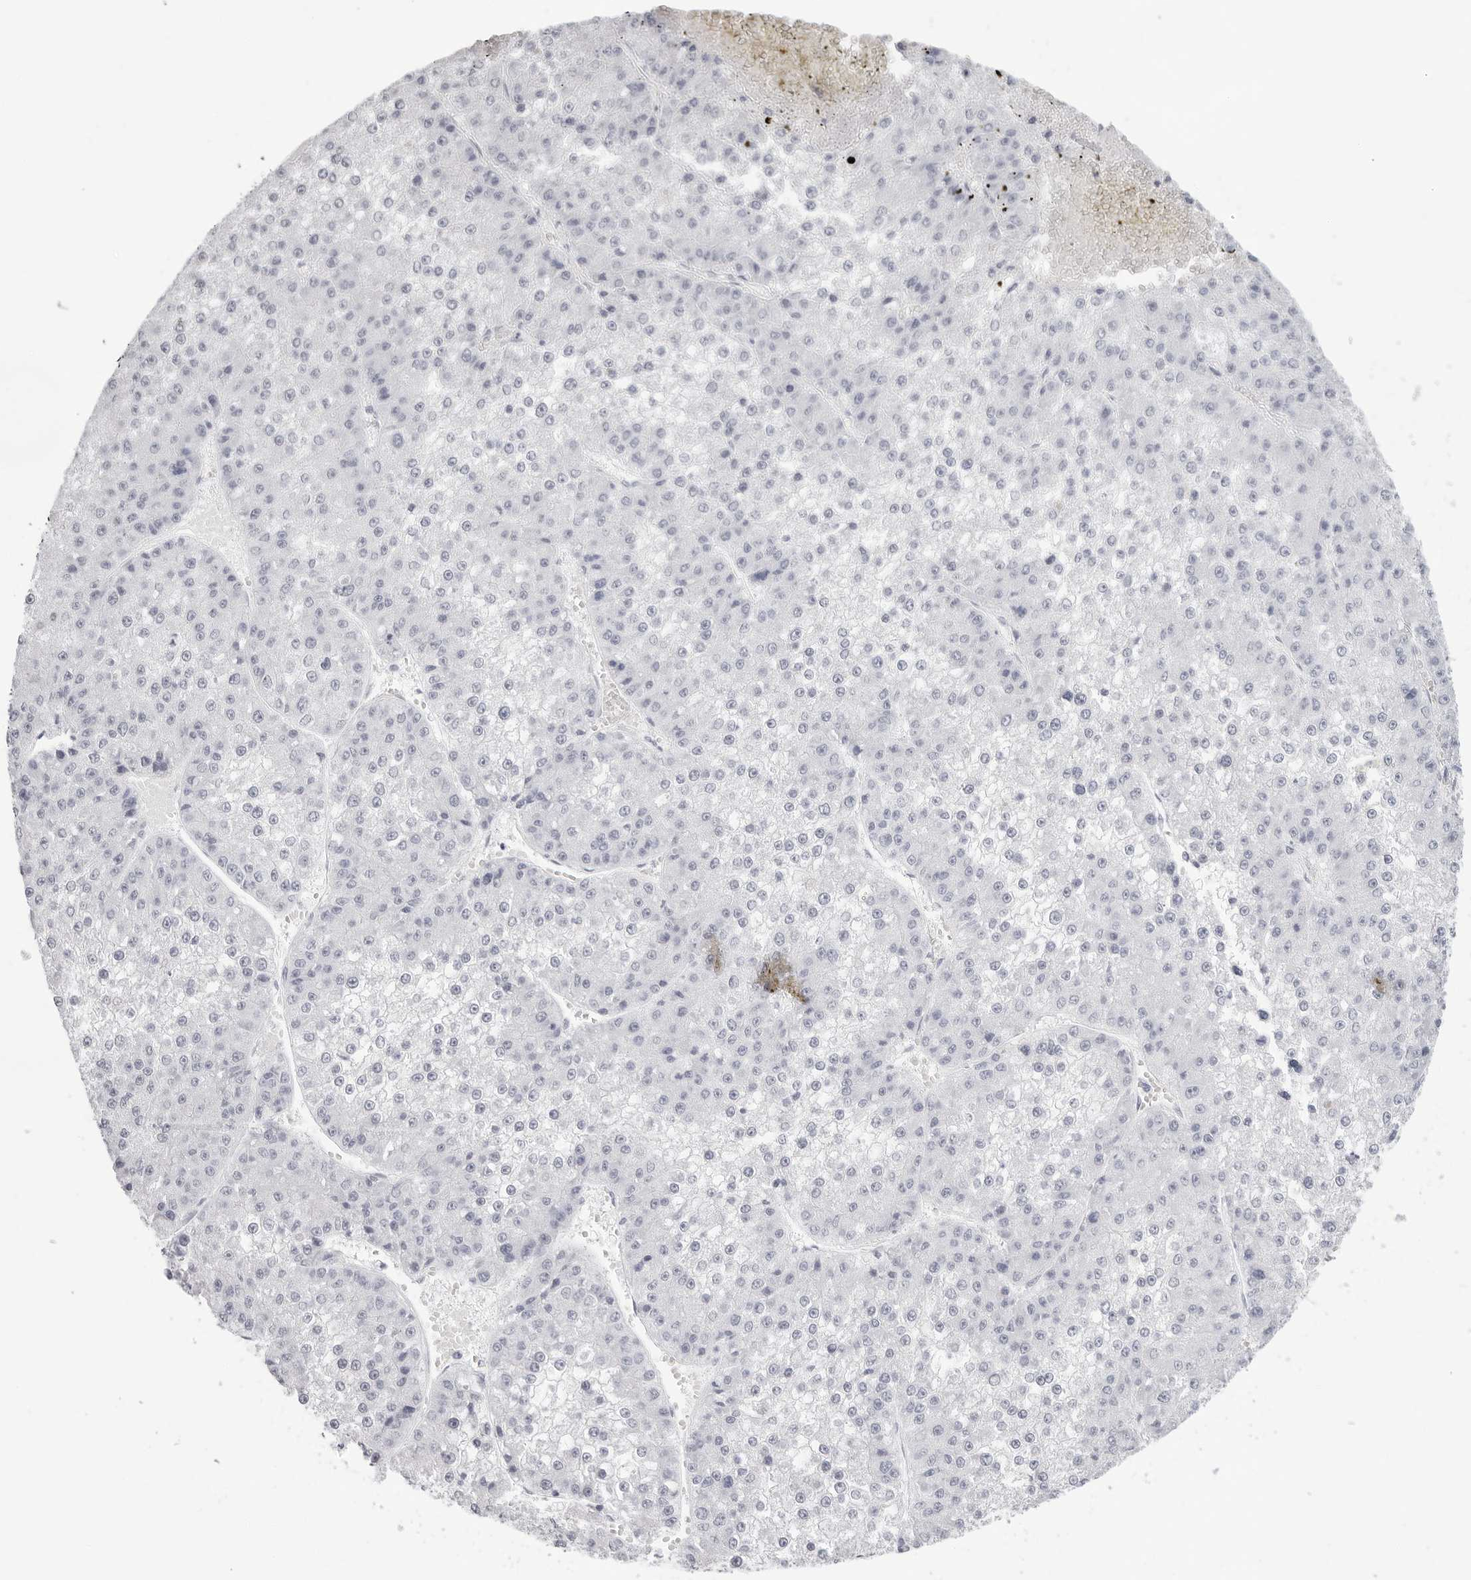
{"staining": {"intensity": "negative", "quantity": "none", "location": "none"}, "tissue": "liver cancer", "cell_type": "Tumor cells", "image_type": "cancer", "snomed": [{"axis": "morphology", "description": "Carcinoma, Hepatocellular, NOS"}, {"axis": "topography", "description": "Liver"}], "caption": "An image of liver cancer (hepatocellular carcinoma) stained for a protein displays no brown staining in tumor cells.", "gene": "CST5", "patient": {"sex": "female", "age": 73}}